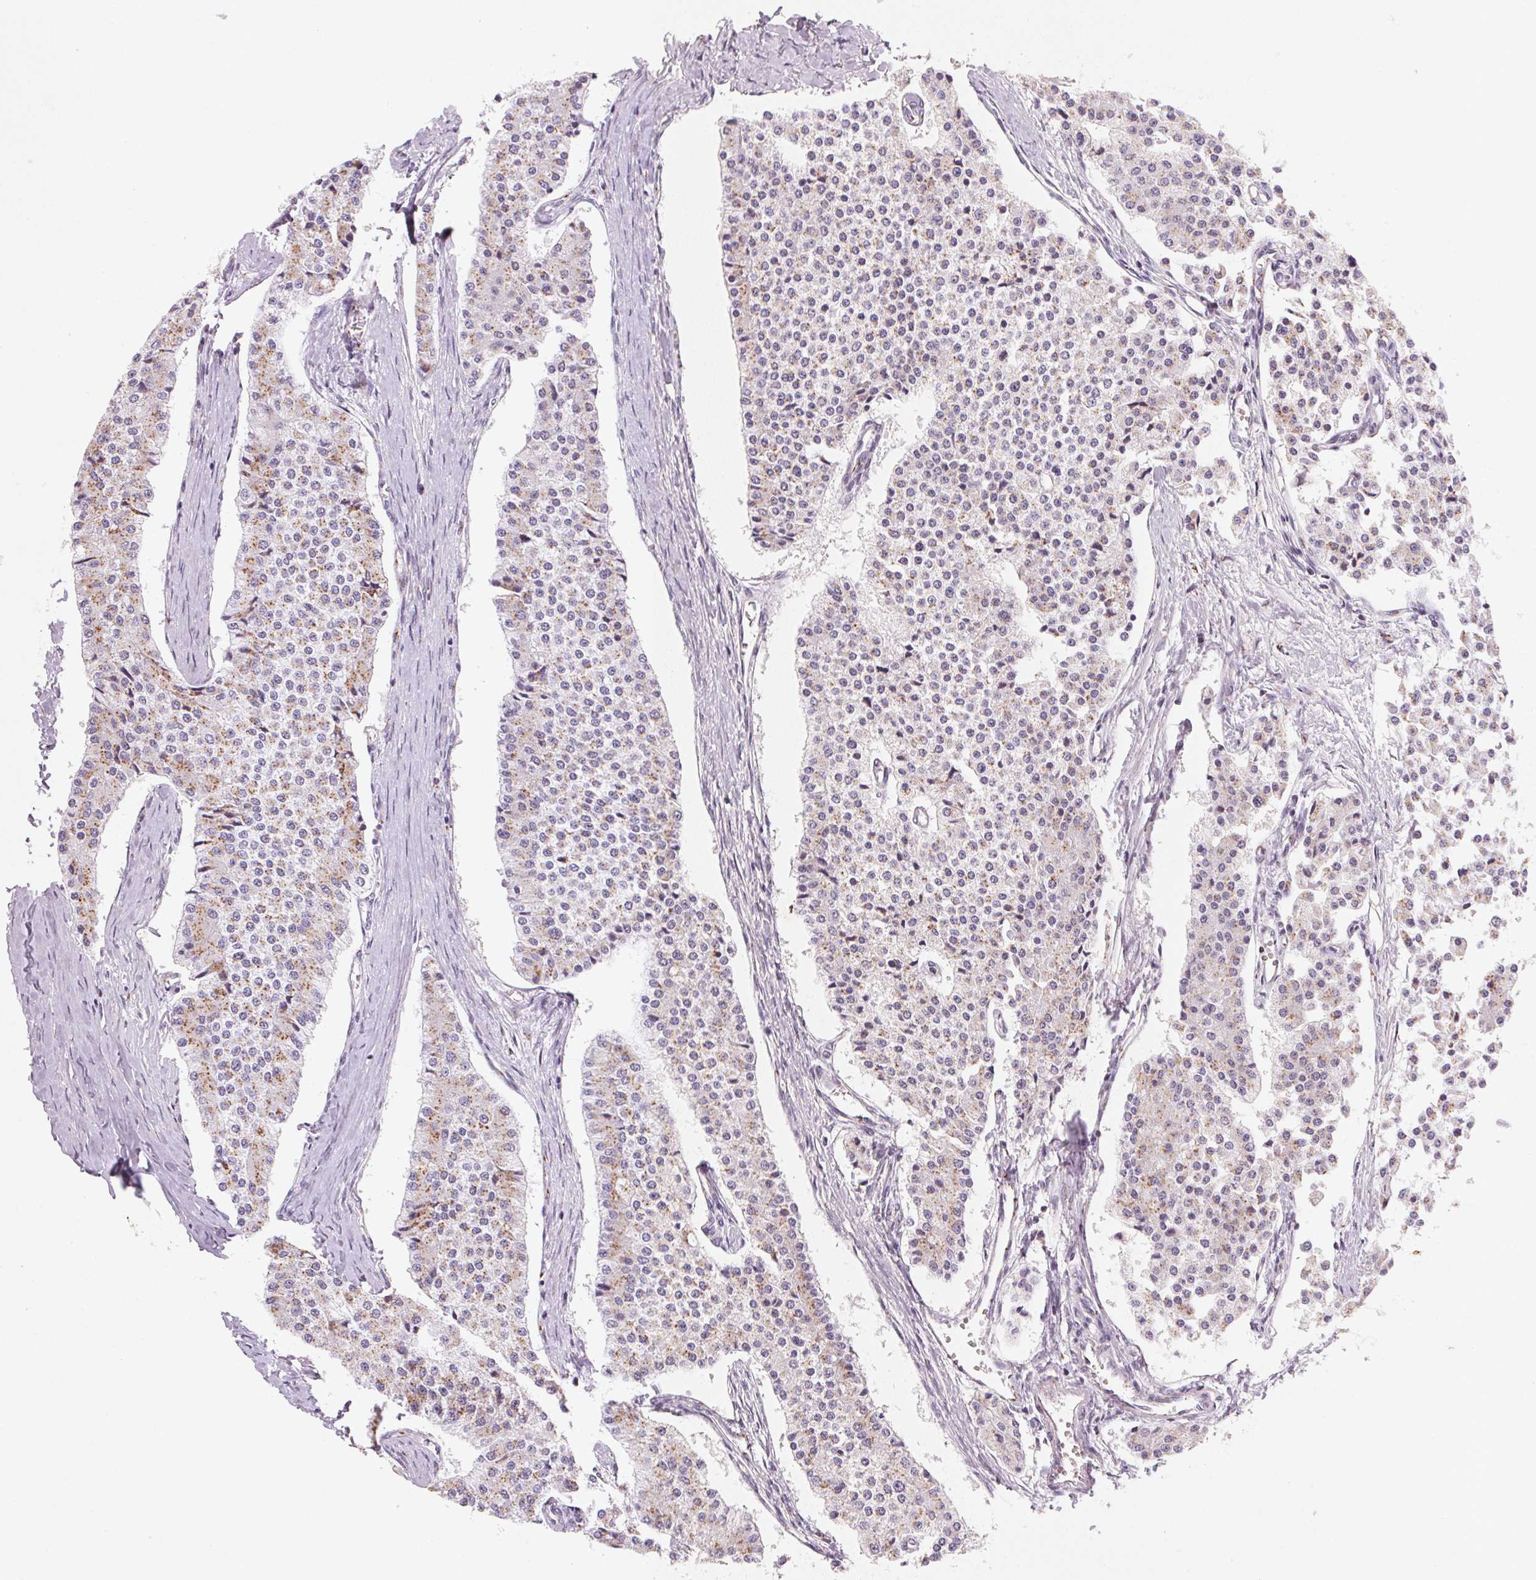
{"staining": {"intensity": "moderate", "quantity": "25%-75%", "location": "cytoplasmic/membranous"}, "tissue": "carcinoid", "cell_type": "Tumor cells", "image_type": "cancer", "snomed": [{"axis": "morphology", "description": "Carcinoid, malignant, NOS"}, {"axis": "topography", "description": "Colon"}], "caption": "About 25%-75% of tumor cells in carcinoid show moderate cytoplasmic/membranous protein positivity as visualized by brown immunohistochemical staining.", "gene": "RAB22A", "patient": {"sex": "female", "age": 52}}